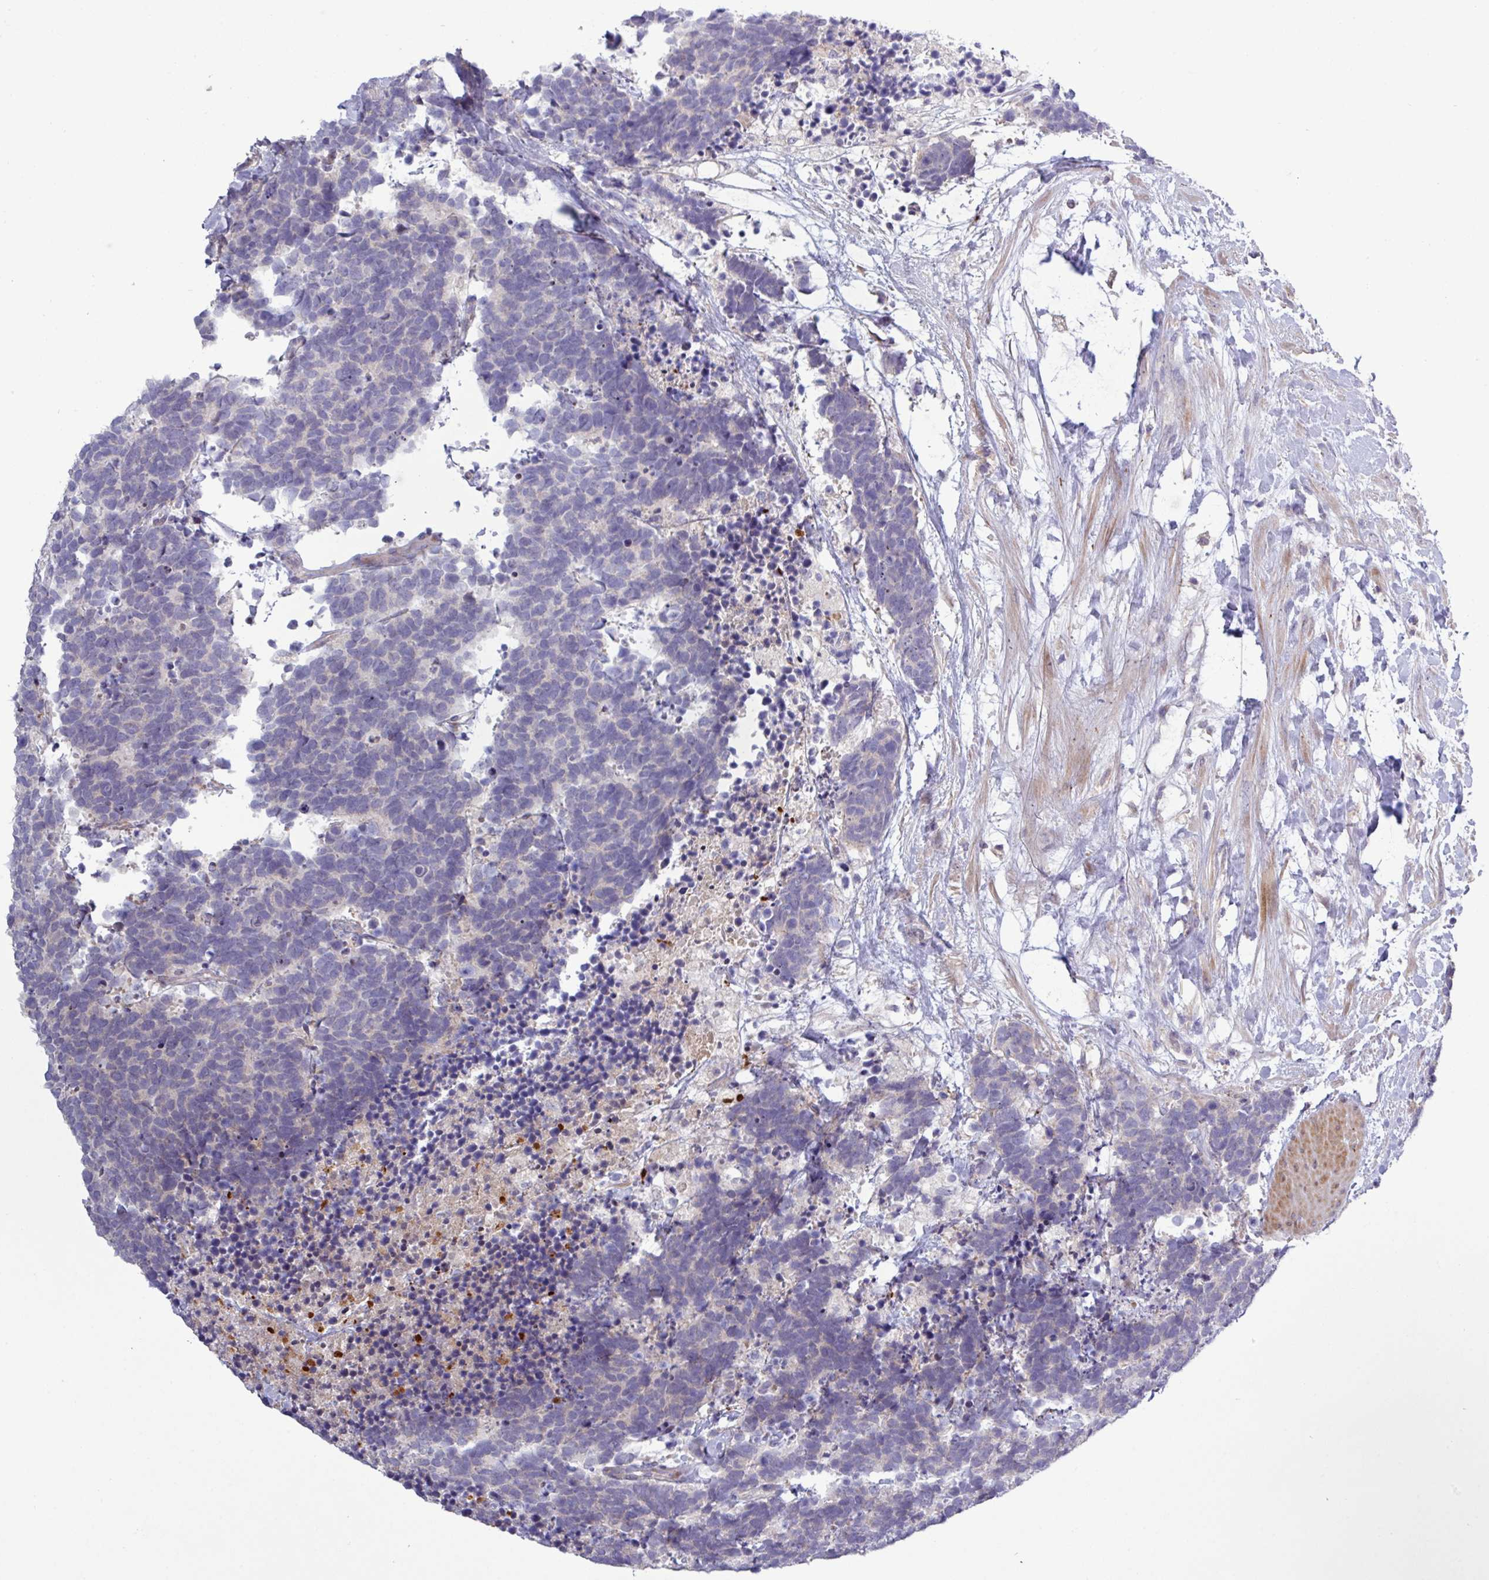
{"staining": {"intensity": "negative", "quantity": "none", "location": "none"}, "tissue": "carcinoid", "cell_type": "Tumor cells", "image_type": "cancer", "snomed": [{"axis": "morphology", "description": "Carcinoma, NOS"}, {"axis": "morphology", "description": "Carcinoid, malignant, NOS"}, {"axis": "topography", "description": "Prostate"}], "caption": "This is a histopathology image of immunohistochemistry (IHC) staining of carcinoid (malignant), which shows no positivity in tumor cells. (DAB (3,3'-diaminobenzidine) immunohistochemistry (IHC) with hematoxylin counter stain).", "gene": "TNFSF12", "patient": {"sex": "male", "age": 57}}